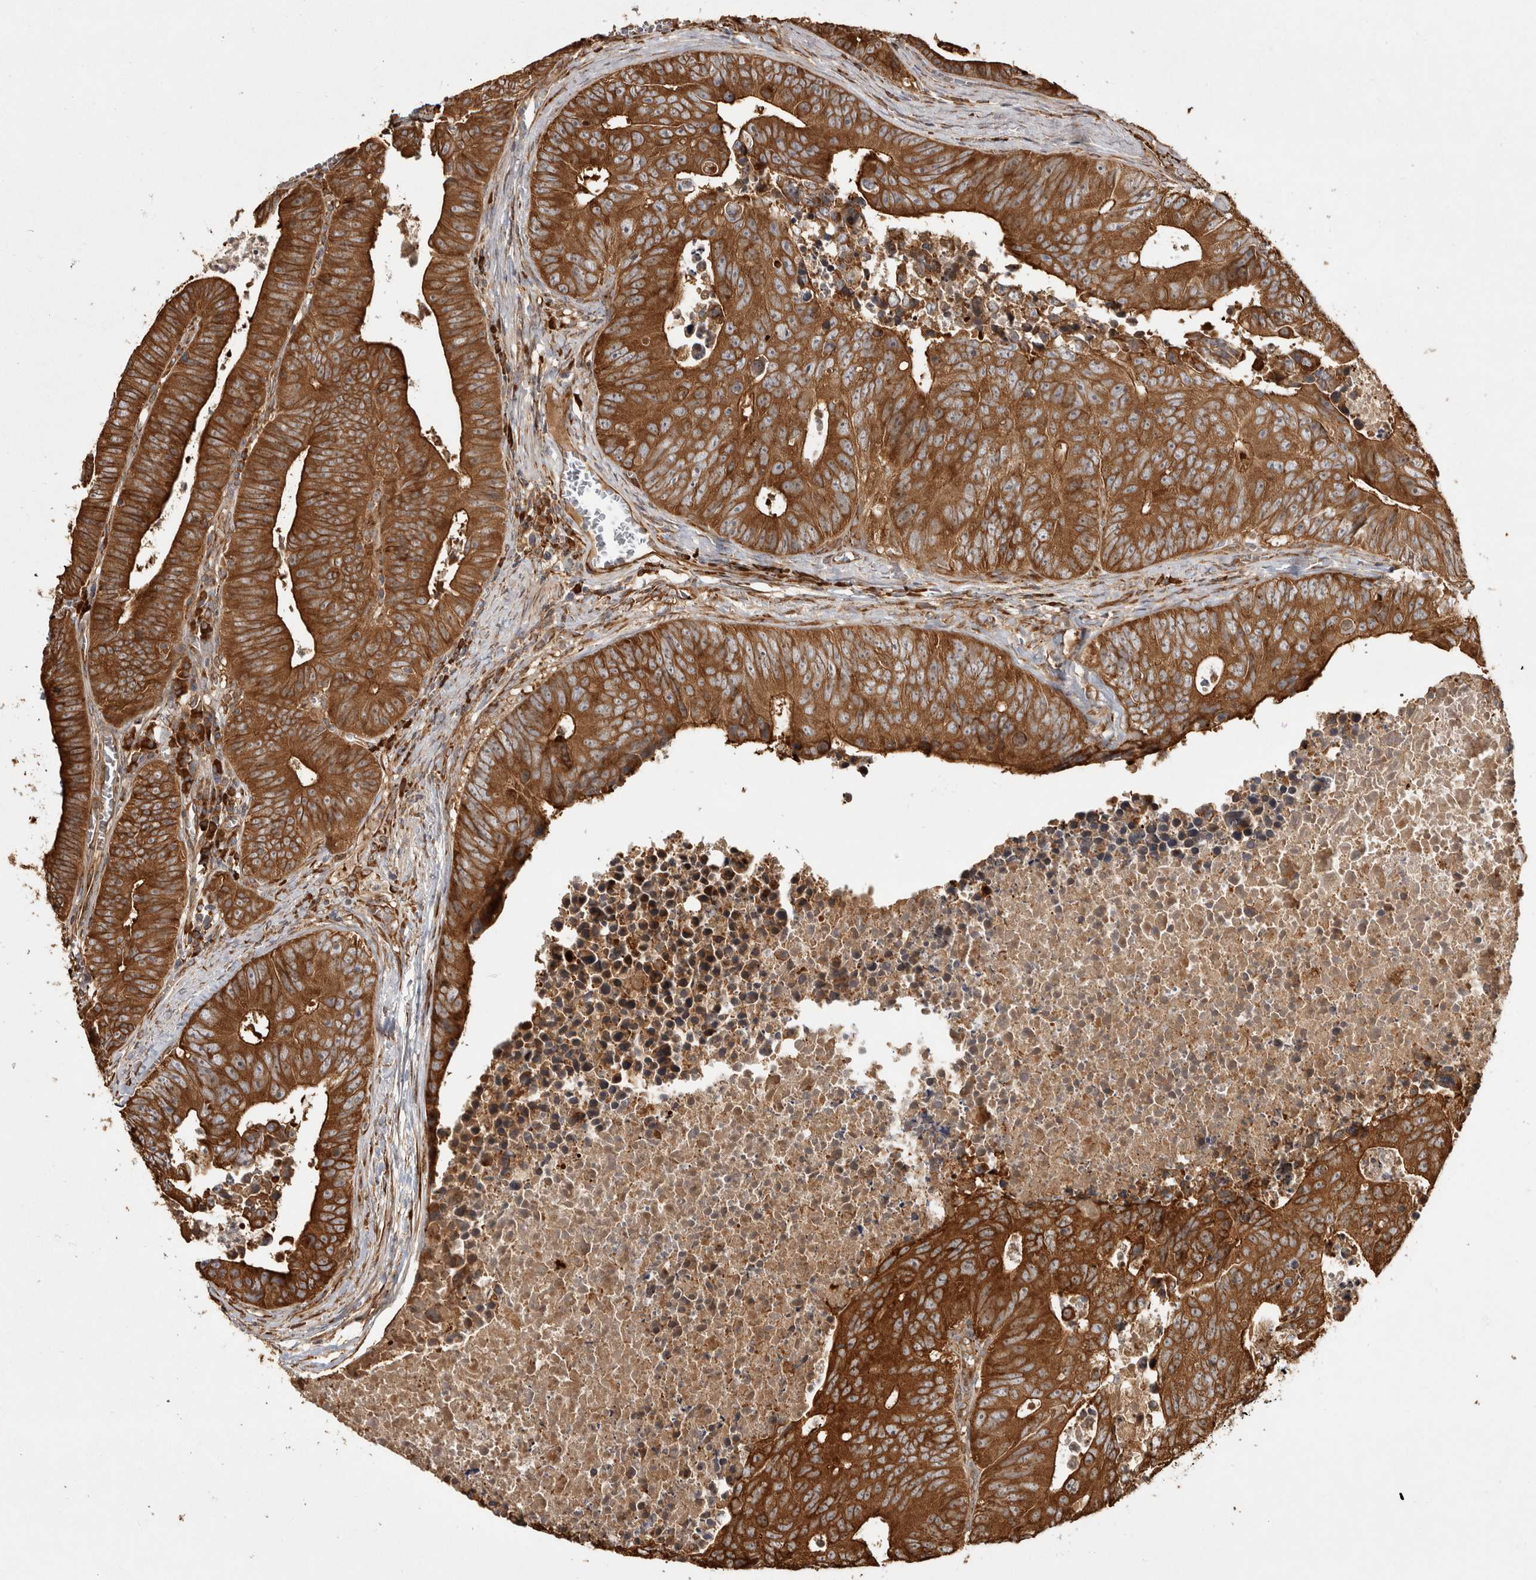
{"staining": {"intensity": "moderate", "quantity": ">75%", "location": "cytoplasmic/membranous"}, "tissue": "colorectal cancer", "cell_type": "Tumor cells", "image_type": "cancer", "snomed": [{"axis": "morphology", "description": "Adenocarcinoma, NOS"}, {"axis": "topography", "description": "Colon"}], "caption": "Protein staining of colorectal adenocarcinoma tissue exhibits moderate cytoplasmic/membranous expression in about >75% of tumor cells.", "gene": "CAMSAP2", "patient": {"sex": "male", "age": 87}}